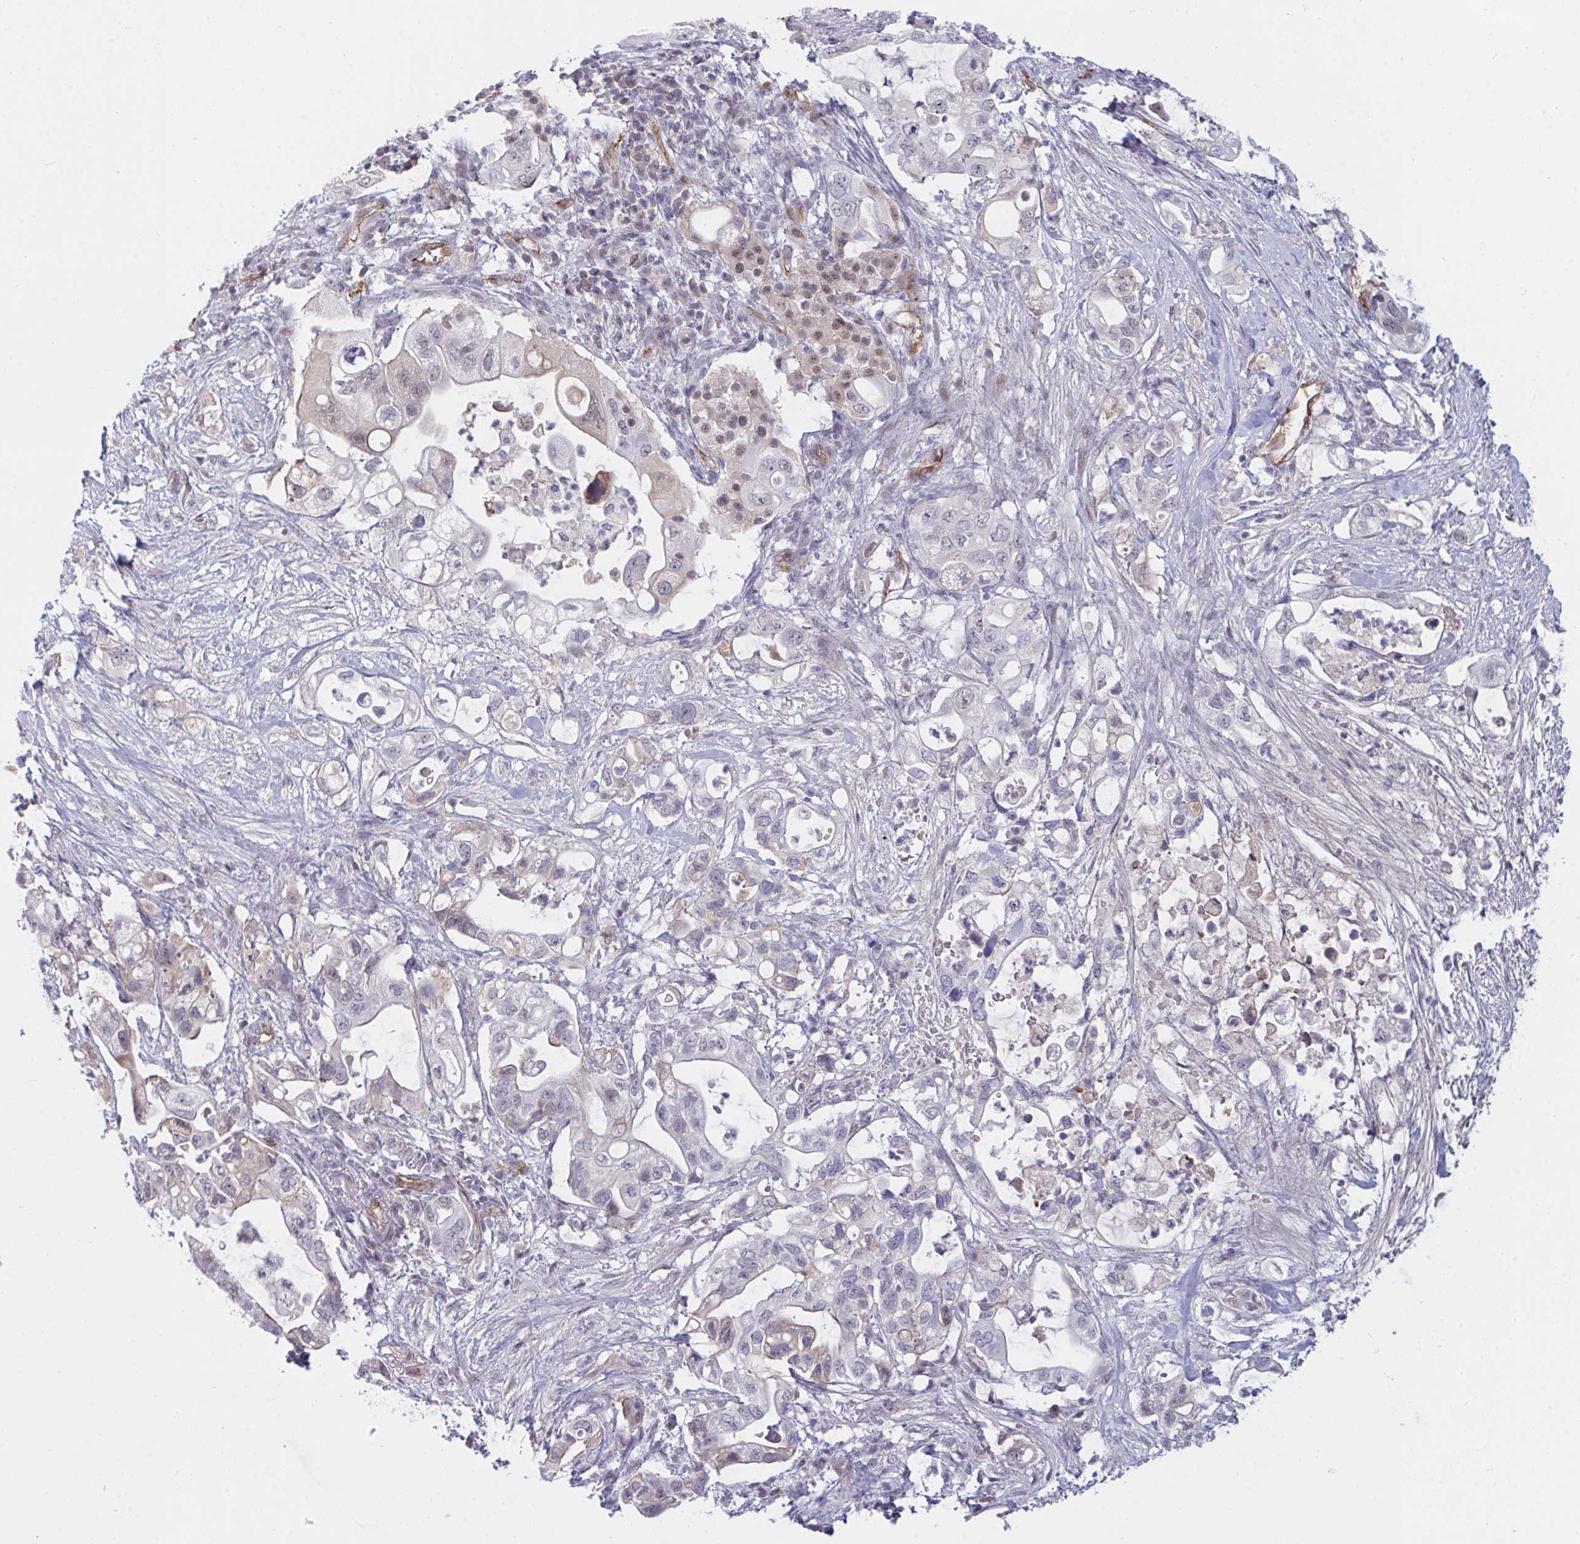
{"staining": {"intensity": "negative", "quantity": "none", "location": "none"}, "tissue": "pancreatic cancer", "cell_type": "Tumor cells", "image_type": "cancer", "snomed": [{"axis": "morphology", "description": "Adenocarcinoma, NOS"}, {"axis": "topography", "description": "Pancreas"}], "caption": "A high-resolution histopathology image shows immunohistochemistry staining of adenocarcinoma (pancreatic), which demonstrates no significant positivity in tumor cells.", "gene": "DSCAML1", "patient": {"sex": "female", "age": 72}}